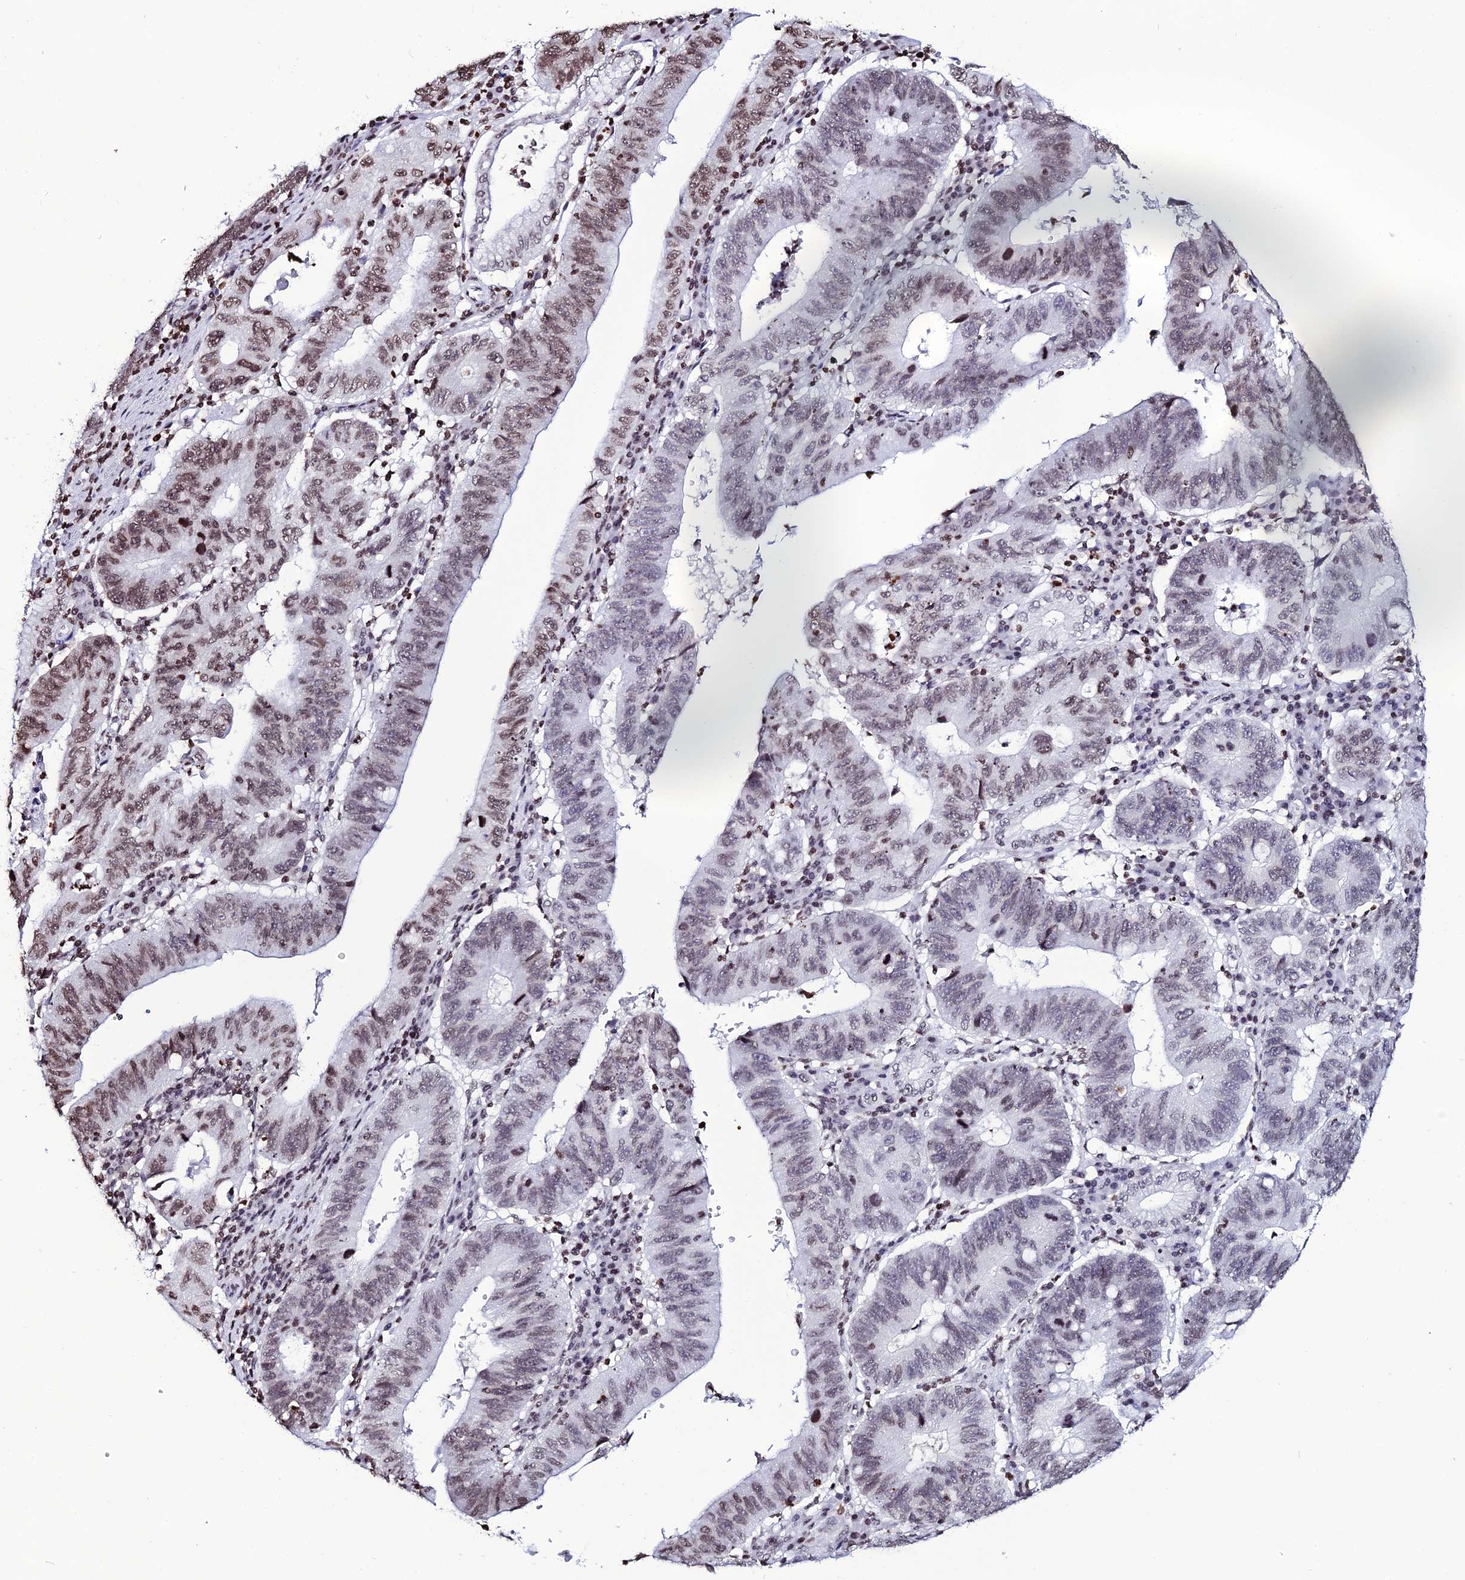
{"staining": {"intensity": "moderate", "quantity": ">75%", "location": "nuclear"}, "tissue": "stomach cancer", "cell_type": "Tumor cells", "image_type": "cancer", "snomed": [{"axis": "morphology", "description": "Adenocarcinoma, NOS"}, {"axis": "topography", "description": "Stomach"}], "caption": "Immunohistochemical staining of stomach adenocarcinoma shows moderate nuclear protein staining in about >75% of tumor cells.", "gene": "MACROH2A2", "patient": {"sex": "male", "age": 59}}